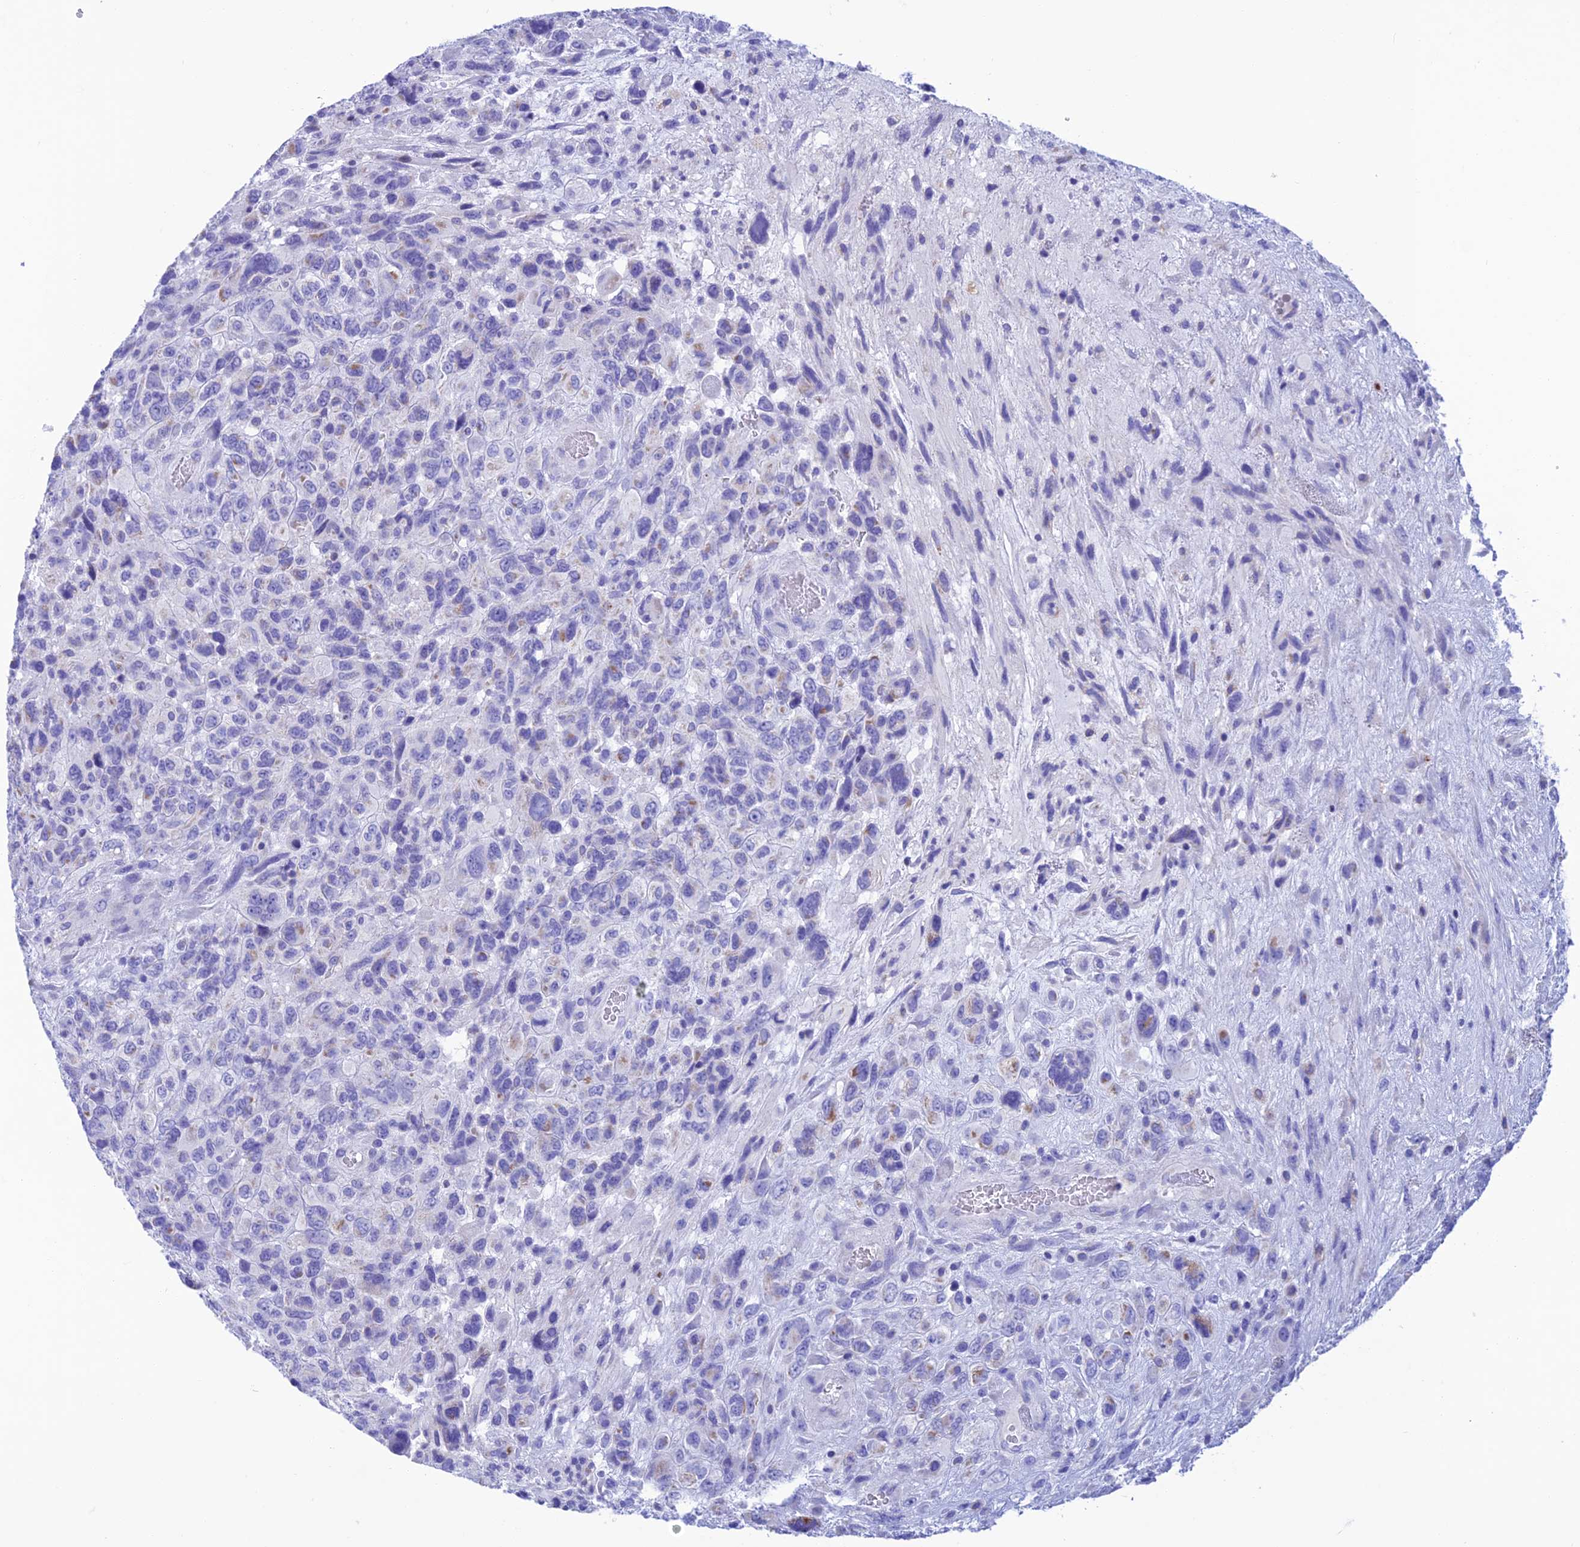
{"staining": {"intensity": "negative", "quantity": "none", "location": "none"}, "tissue": "glioma", "cell_type": "Tumor cells", "image_type": "cancer", "snomed": [{"axis": "morphology", "description": "Glioma, malignant, High grade"}, {"axis": "topography", "description": "Brain"}], "caption": "Photomicrograph shows no significant protein expression in tumor cells of high-grade glioma (malignant). (DAB (3,3'-diaminobenzidine) IHC with hematoxylin counter stain).", "gene": "NXPE4", "patient": {"sex": "male", "age": 61}}